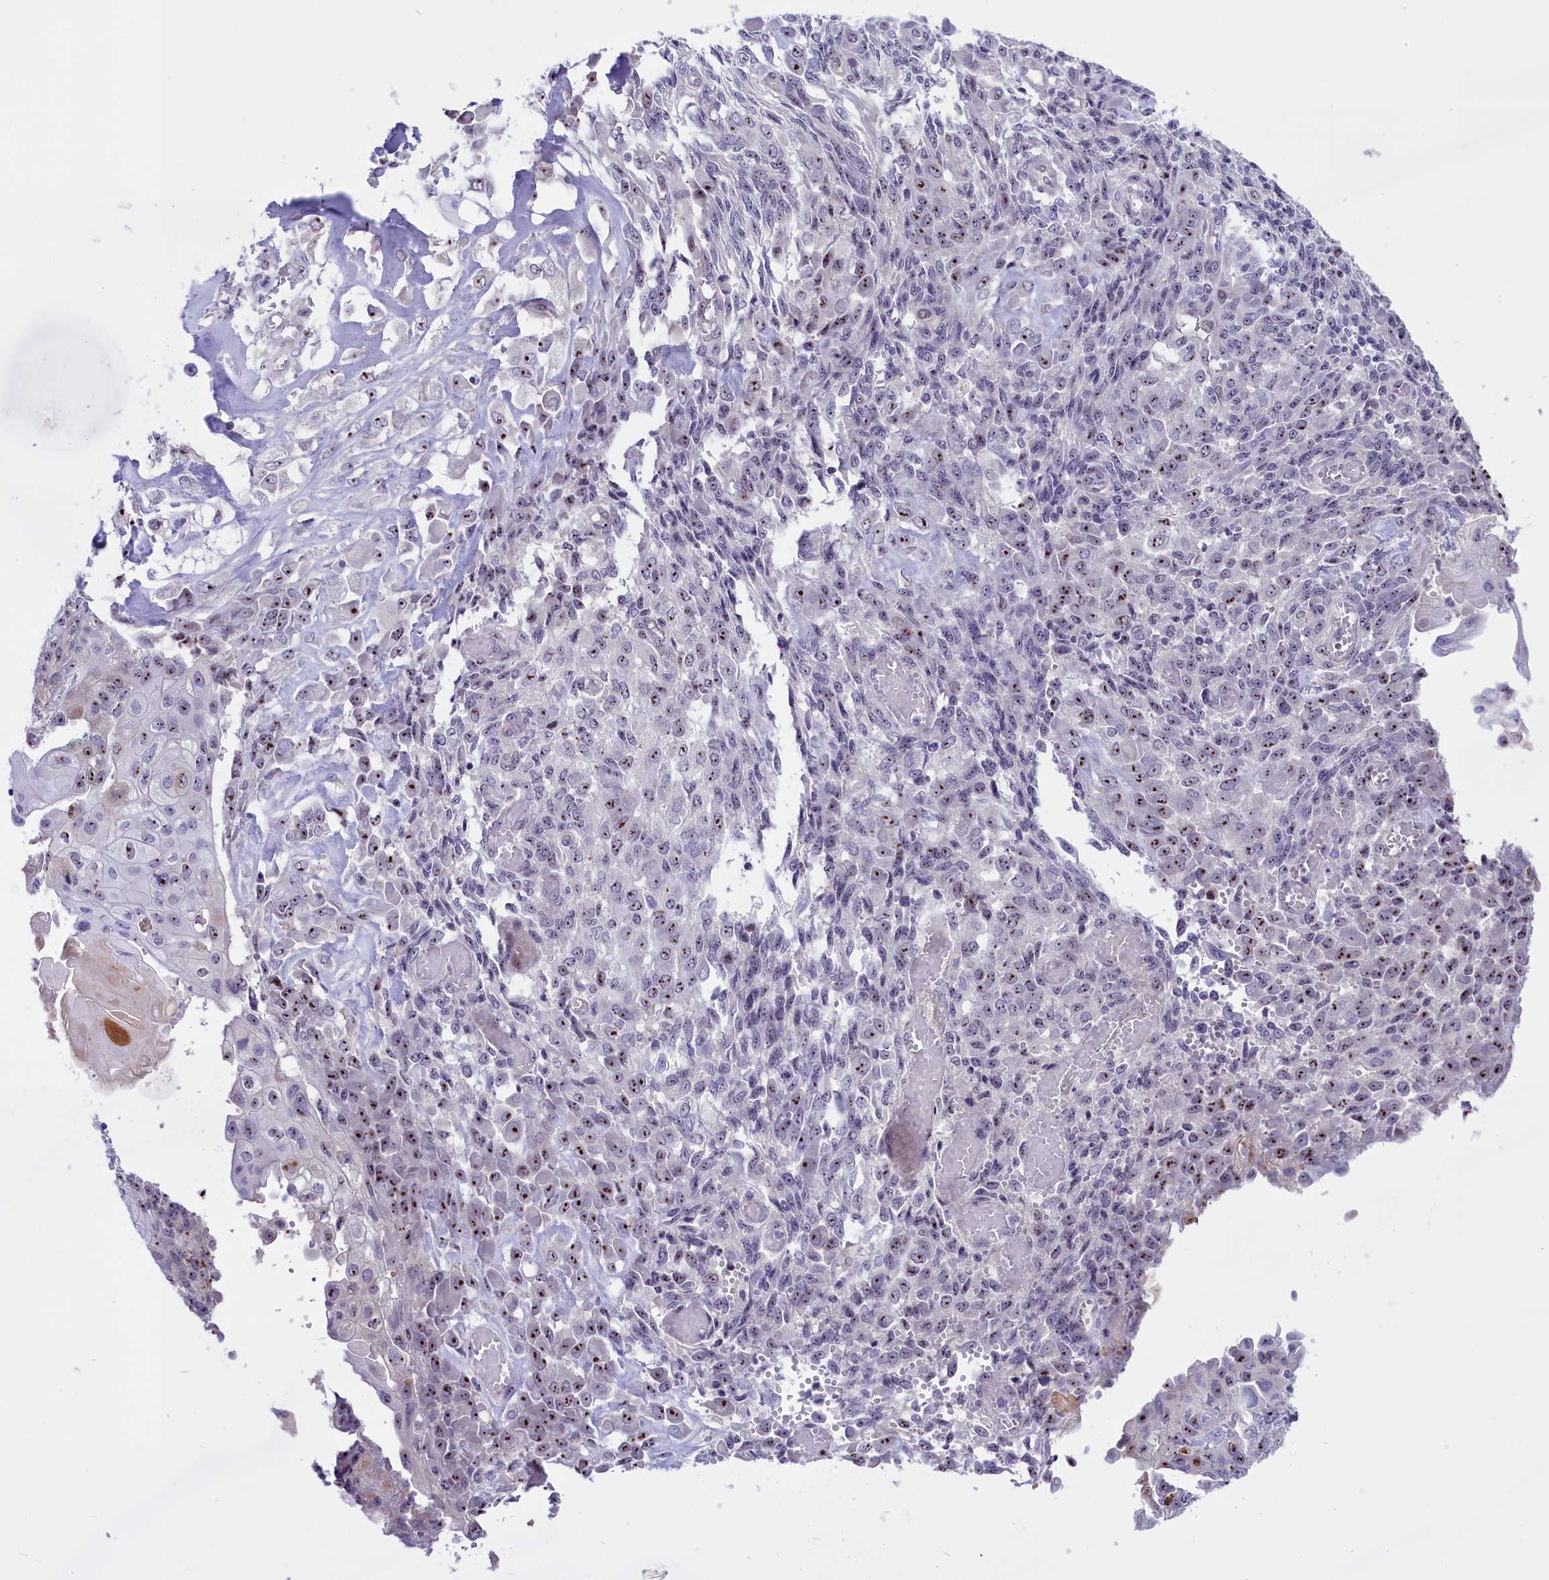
{"staining": {"intensity": "strong", "quantity": "25%-75%", "location": "nuclear"}, "tissue": "endometrial cancer", "cell_type": "Tumor cells", "image_type": "cancer", "snomed": [{"axis": "morphology", "description": "Adenocarcinoma, NOS"}, {"axis": "topography", "description": "Endometrium"}], "caption": "The immunohistochemical stain labels strong nuclear expression in tumor cells of endometrial adenocarcinoma tissue.", "gene": "TBL3", "patient": {"sex": "female", "age": 32}}